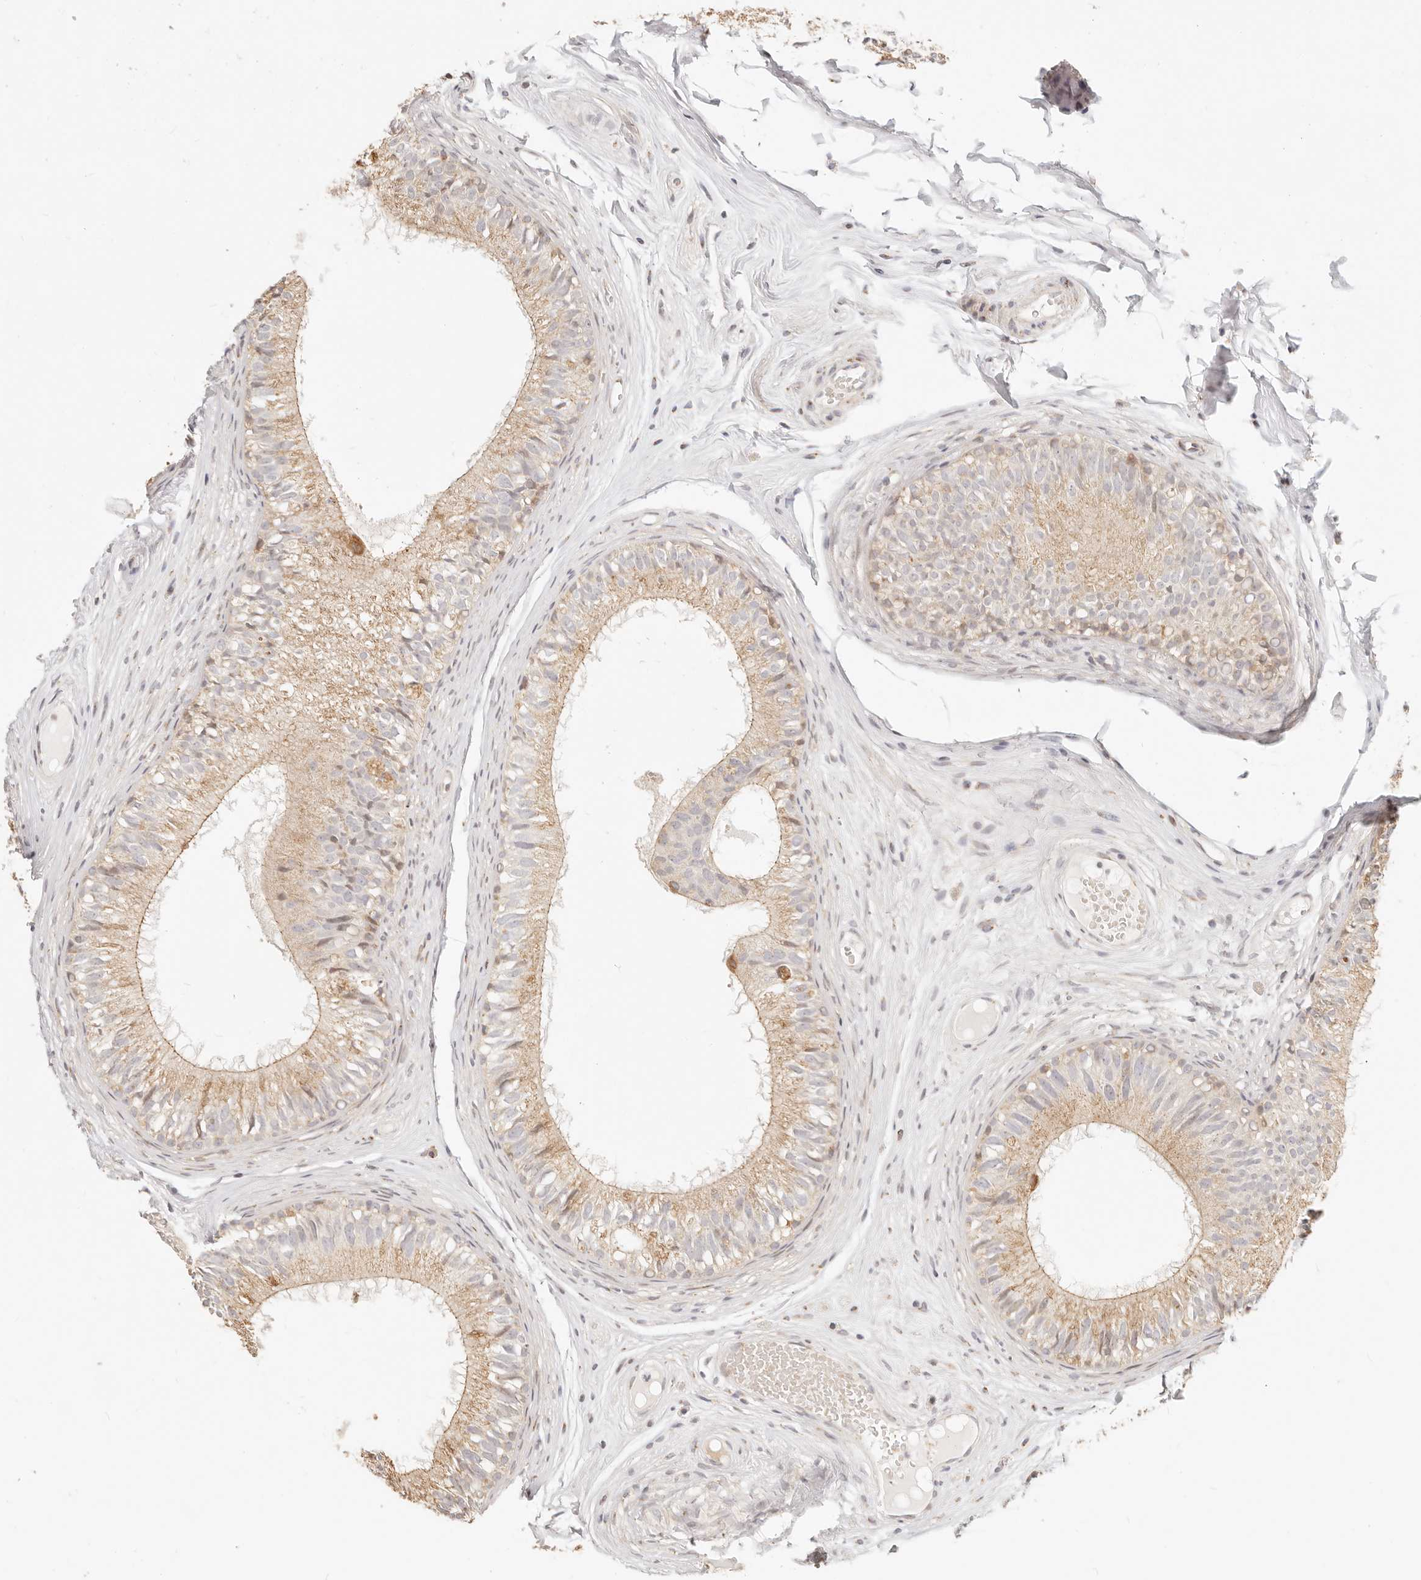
{"staining": {"intensity": "weak", "quantity": ">75%", "location": "cytoplasmic/membranous"}, "tissue": "epididymis", "cell_type": "Glandular cells", "image_type": "normal", "snomed": [{"axis": "morphology", "description": "Normal tissue, NOS"}, {"axis": "morphology", "description": "Seminoma in situ"}, {"axis": "topography", "description": "Testis"}, {"axis": "topography", "description": "Epididymis"}], "caption": "Human epididymis stained for a protein (brown) reveals weak cytoplasmic/membranous positive expression in approximately >75% of glandular cells.", "gene": "FAM20B", "patient": {"sex": "male", "age": 28}}